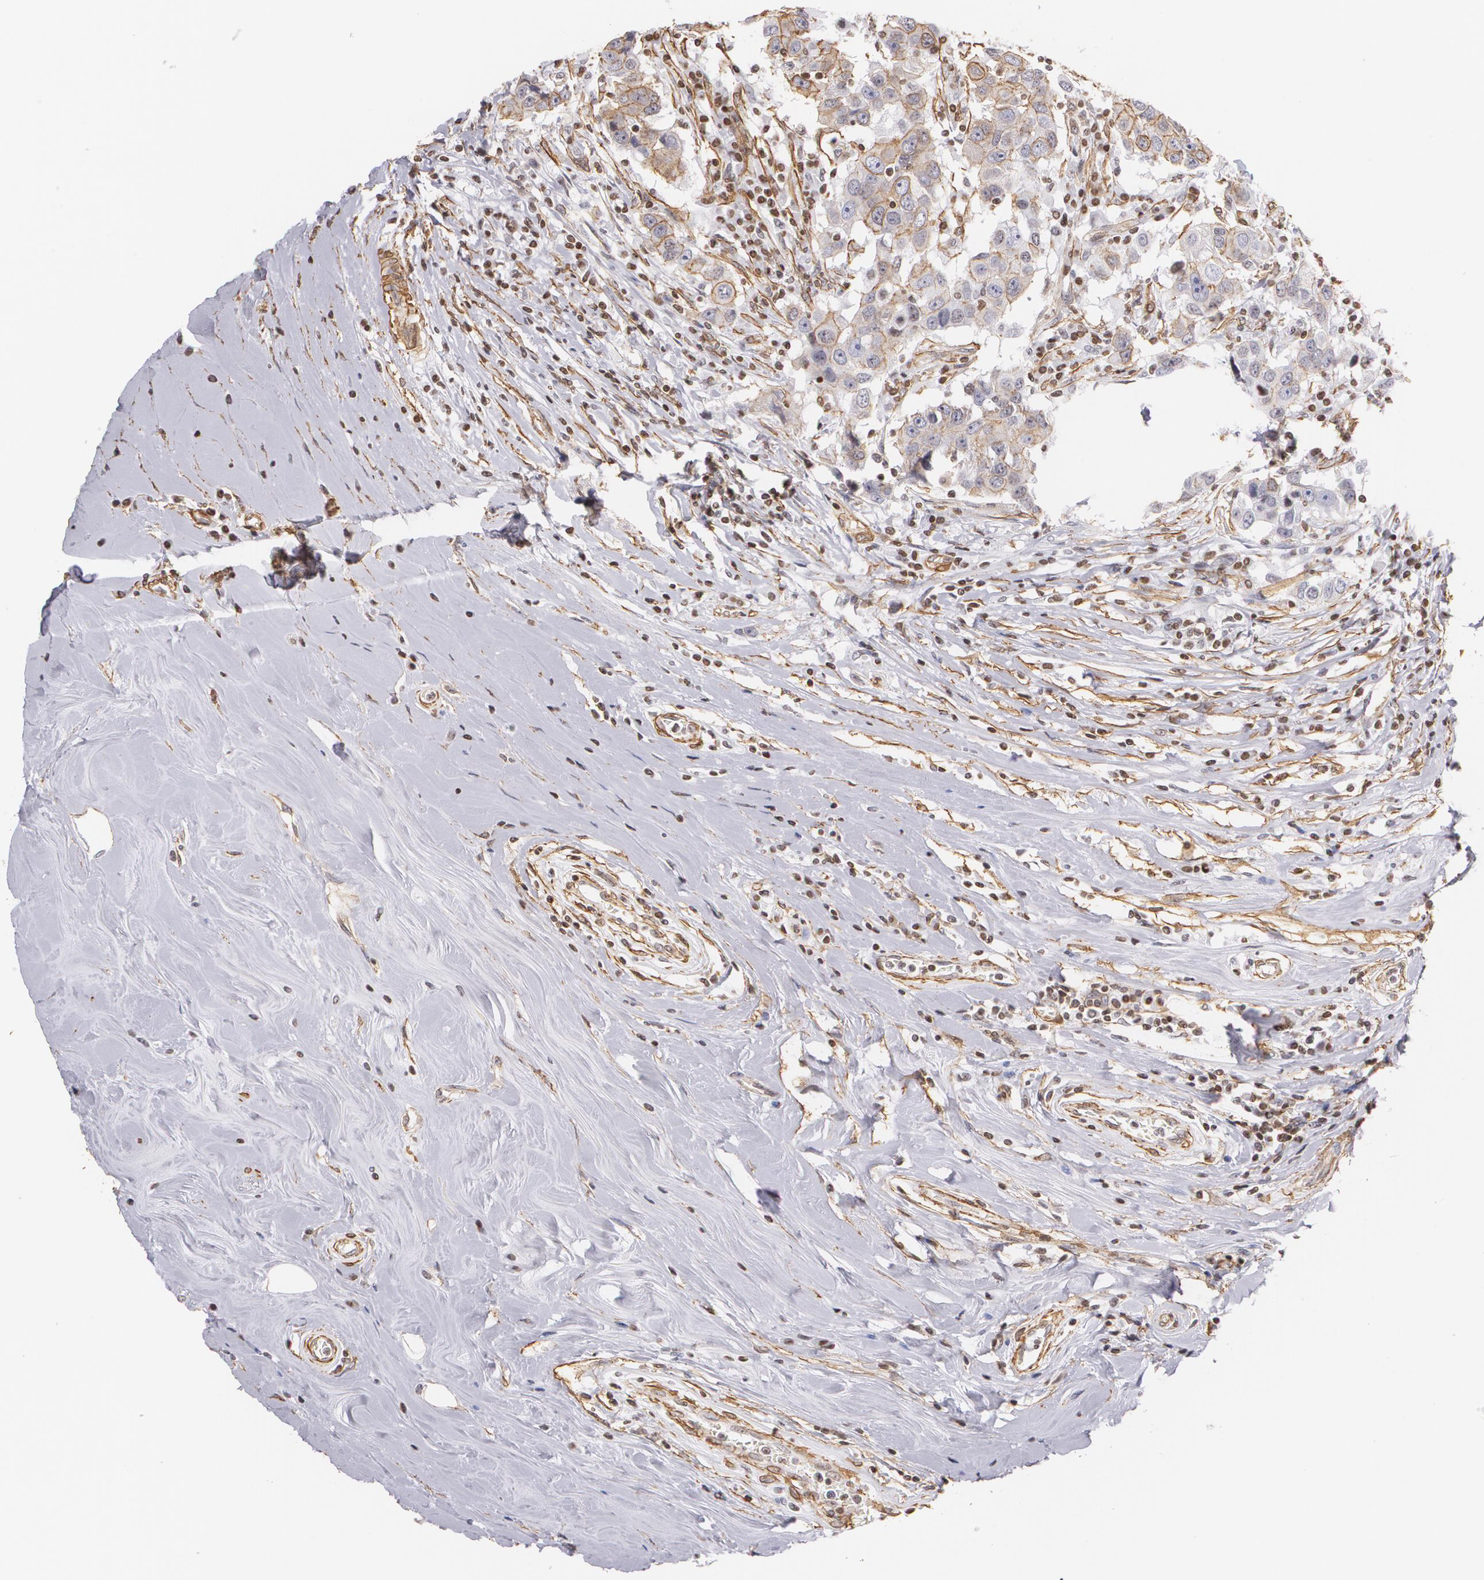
{"staining": {"intensity": "moderate", "quantity": "25%-75%", "location": "cytoplasmic/membranous"}, "tissue": "breast cancer", "cell_type": "Tumor cells", "image_type": "cancer", "snomed": [{"axis": "morphology", "description": "Duct carcinoma"}, {"axis": "topography", "description": "Breast"}], "caption": "Brown immunohistochemical staining in human intraductal carcinoma (breast) shows moderate cytoplasmic/membranous staining in approximately 25%-75% of tumor cells.", "gene": "VAMP1", "patient": {"sex": "female", "age": 27}}